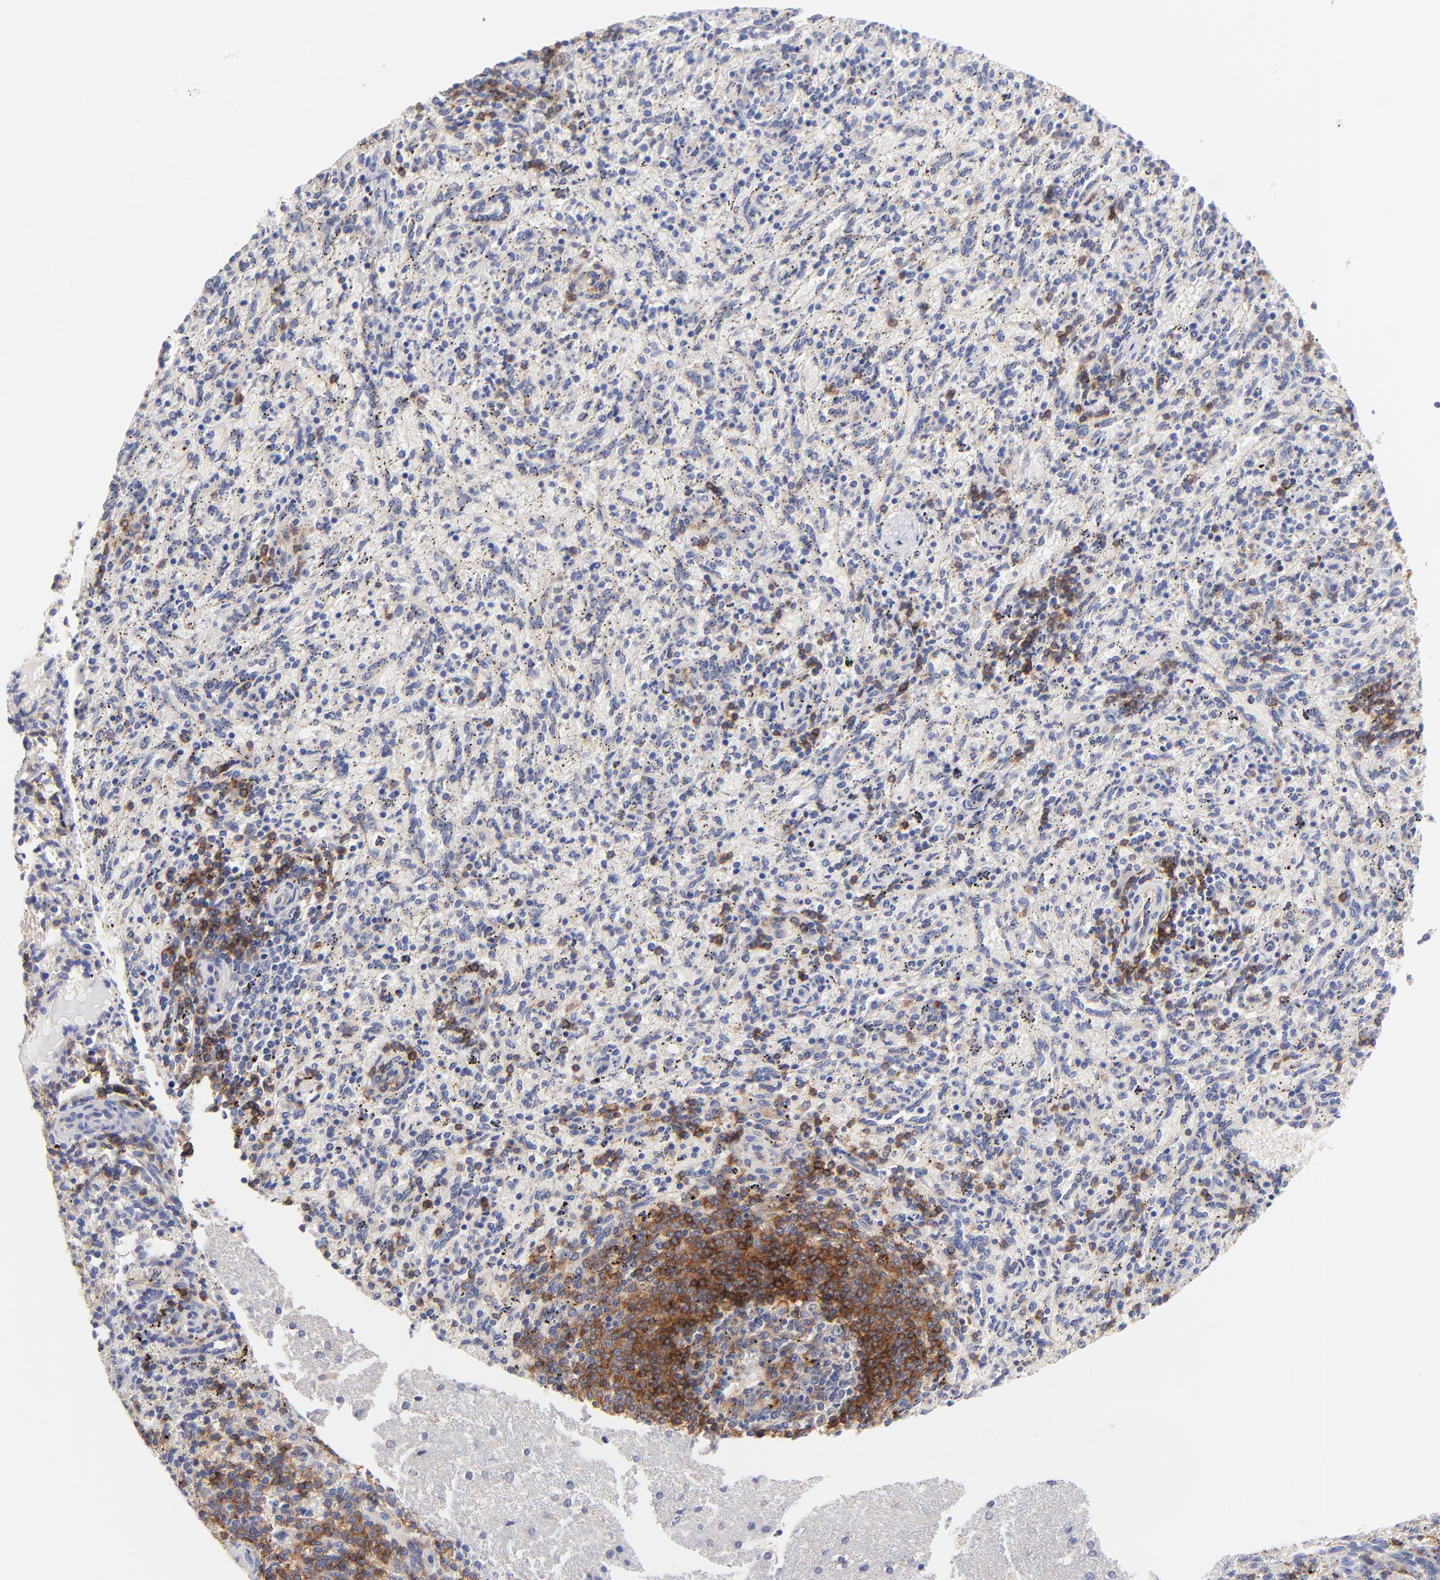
{"staining": {"intensity": "moderate", "quantity": "<25%", "location": "cytoplasmic/membranous"}, "tissue": "spleen", "cell_type": "Cells in red pulp", "image_type": "normal", "snomed": [{"axis": "morphology", "description": "Normal tissue, NOS"}, {"axis": "topography", "description": "Spleen"}], "caption": "Brown immunohistochemical staining in unremarkable spleen exhibits moderate cytoplasmic/membranous staining in about <25% of cells in red pulp. Using DAB (brown) and hematoxylin (blue) stains, captured at high magnification using brightfield microscopy.", "gene": "TNFRSF13C", "patient": {"sex": "female", "age": 10}}